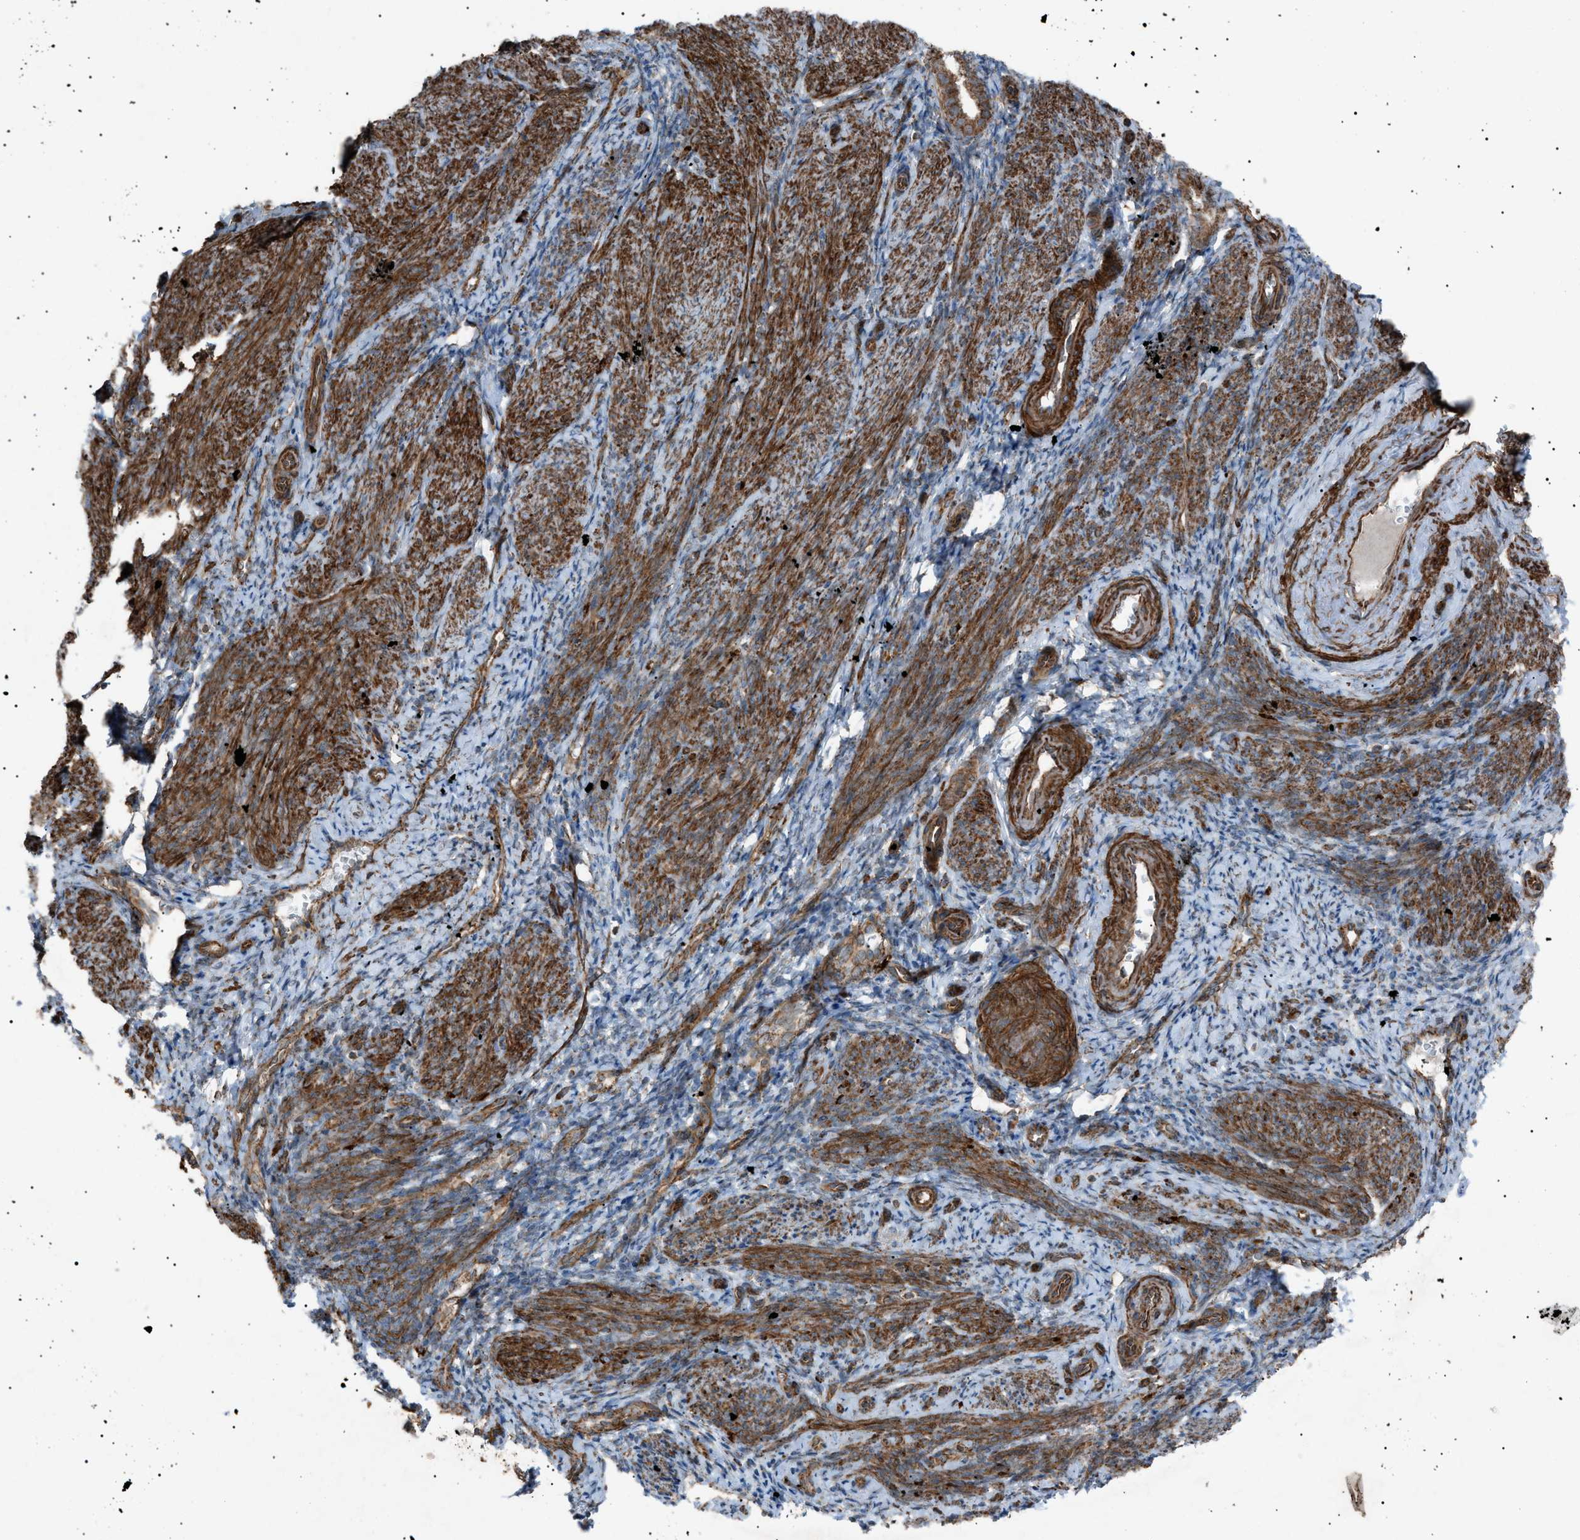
{"staining": {"intensity": "moderate", "quantity": "<25%", "location": "cytoplasmic/membranous"}, "tissue": "endometrium", "cell_type": "Cells in endometrial stroma", "image_type": "normal", "snomed": [{"axis": "morphology", "description": "Normal tissue, NOS"}, {"axis": "topography", "description": "Endometrium"}], "caption": "Immunohistochemistry (IHC) micrograph of unremarkable endometrium: human endometrium stained using immunohistochemistry (IHC) shows low levels of moderate protein expression localized specifically in the cytoplasmic/membranous of cells in endometrial stroma, appearing as a cytoplasmic/membranous brown color.", "gene": "C1GALT1C1", "patient": {"sex": "female", "age": 50}}